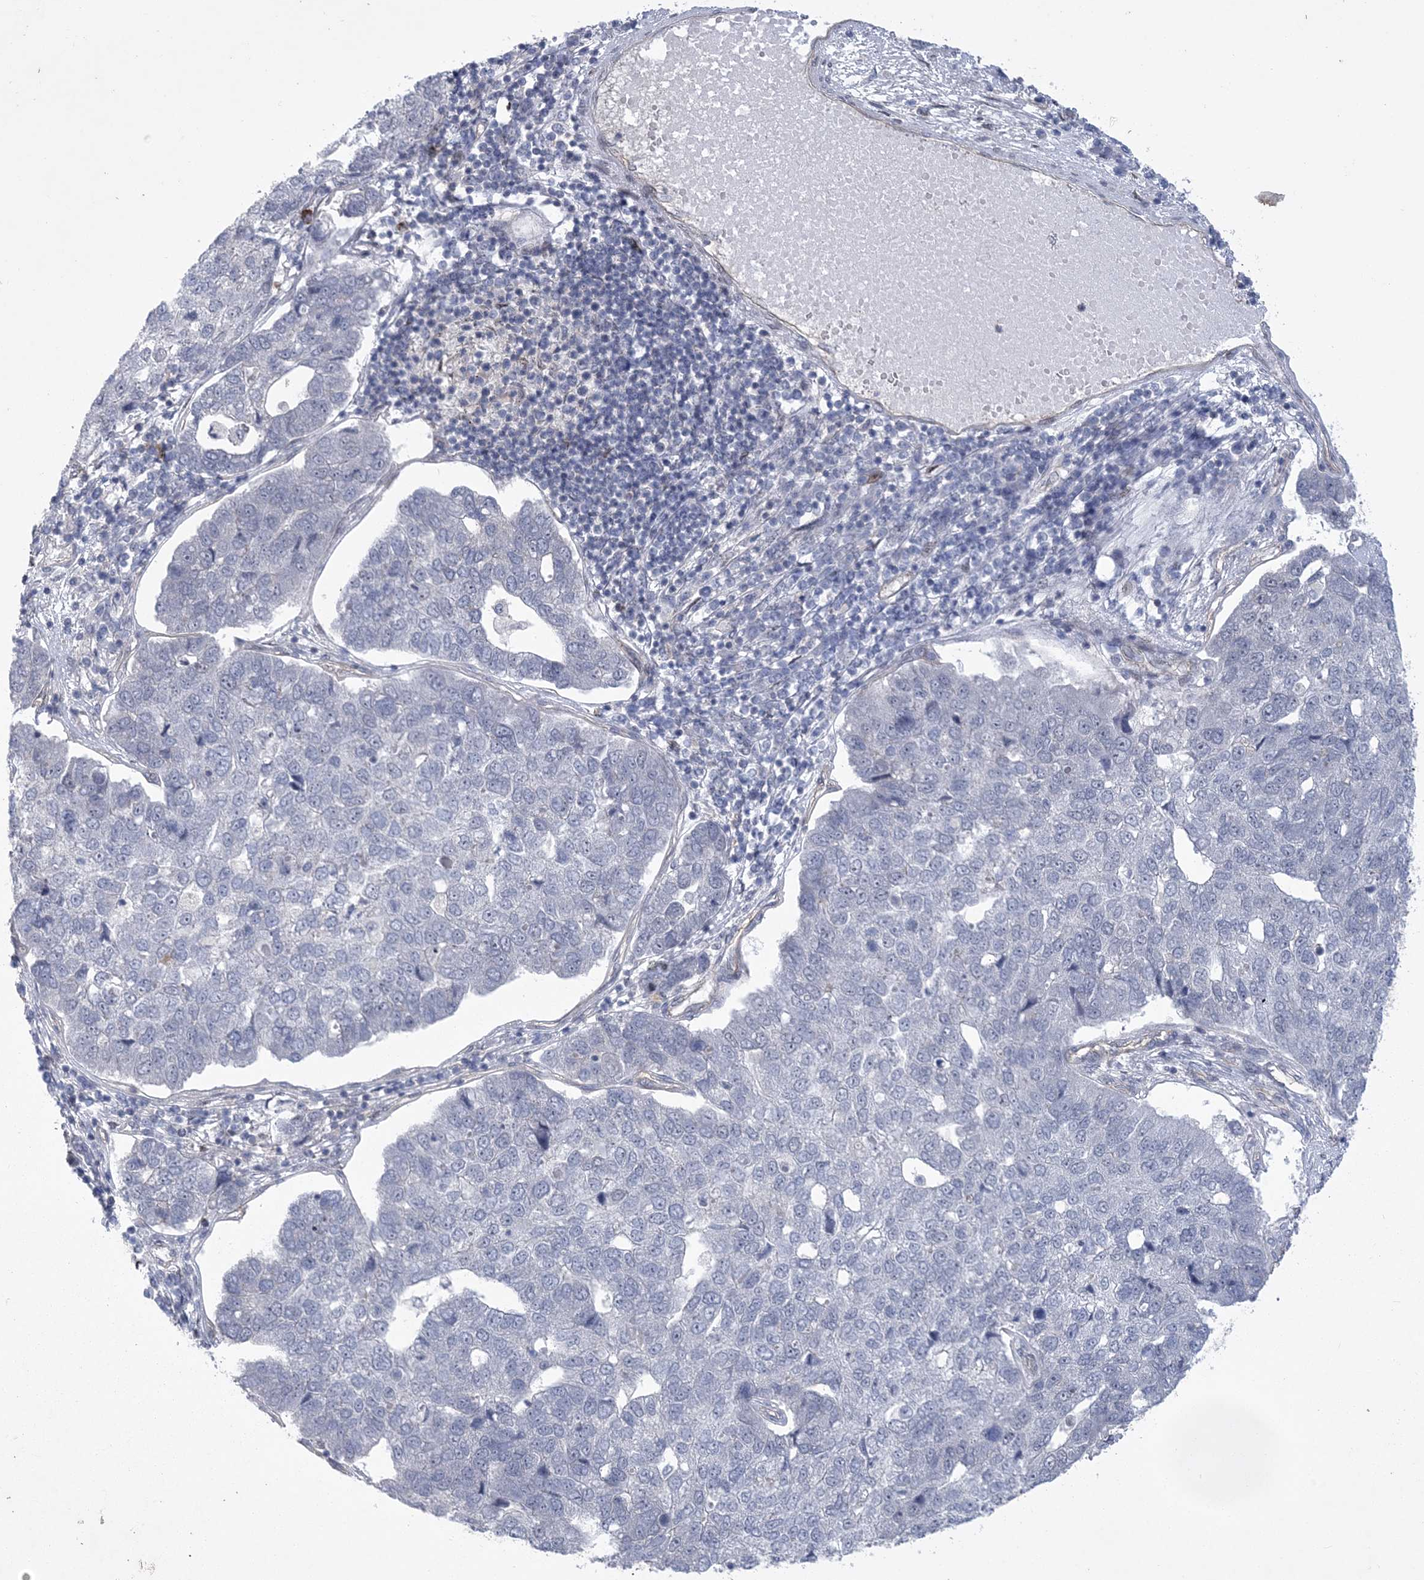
{"staining": {"intensity": "negative", "quantity": "none", "location": "none"}, "tissue": "pancreatic cancer", "cell_type": "Tumor cells", "image_type": "cancer", "snomed": [{"axis": "morphology", "description": "Adenocarcinoma, NOS"}, {"axis": "topography", "description": "Pancreas"}], "caption": "Immunohistochemical staining of pancreatic cancer (adenocarcinoma) shows no significant expression in tumor cells.", "gene": "HOMEZ", "patient": {"sex": "female", "age": 61}}